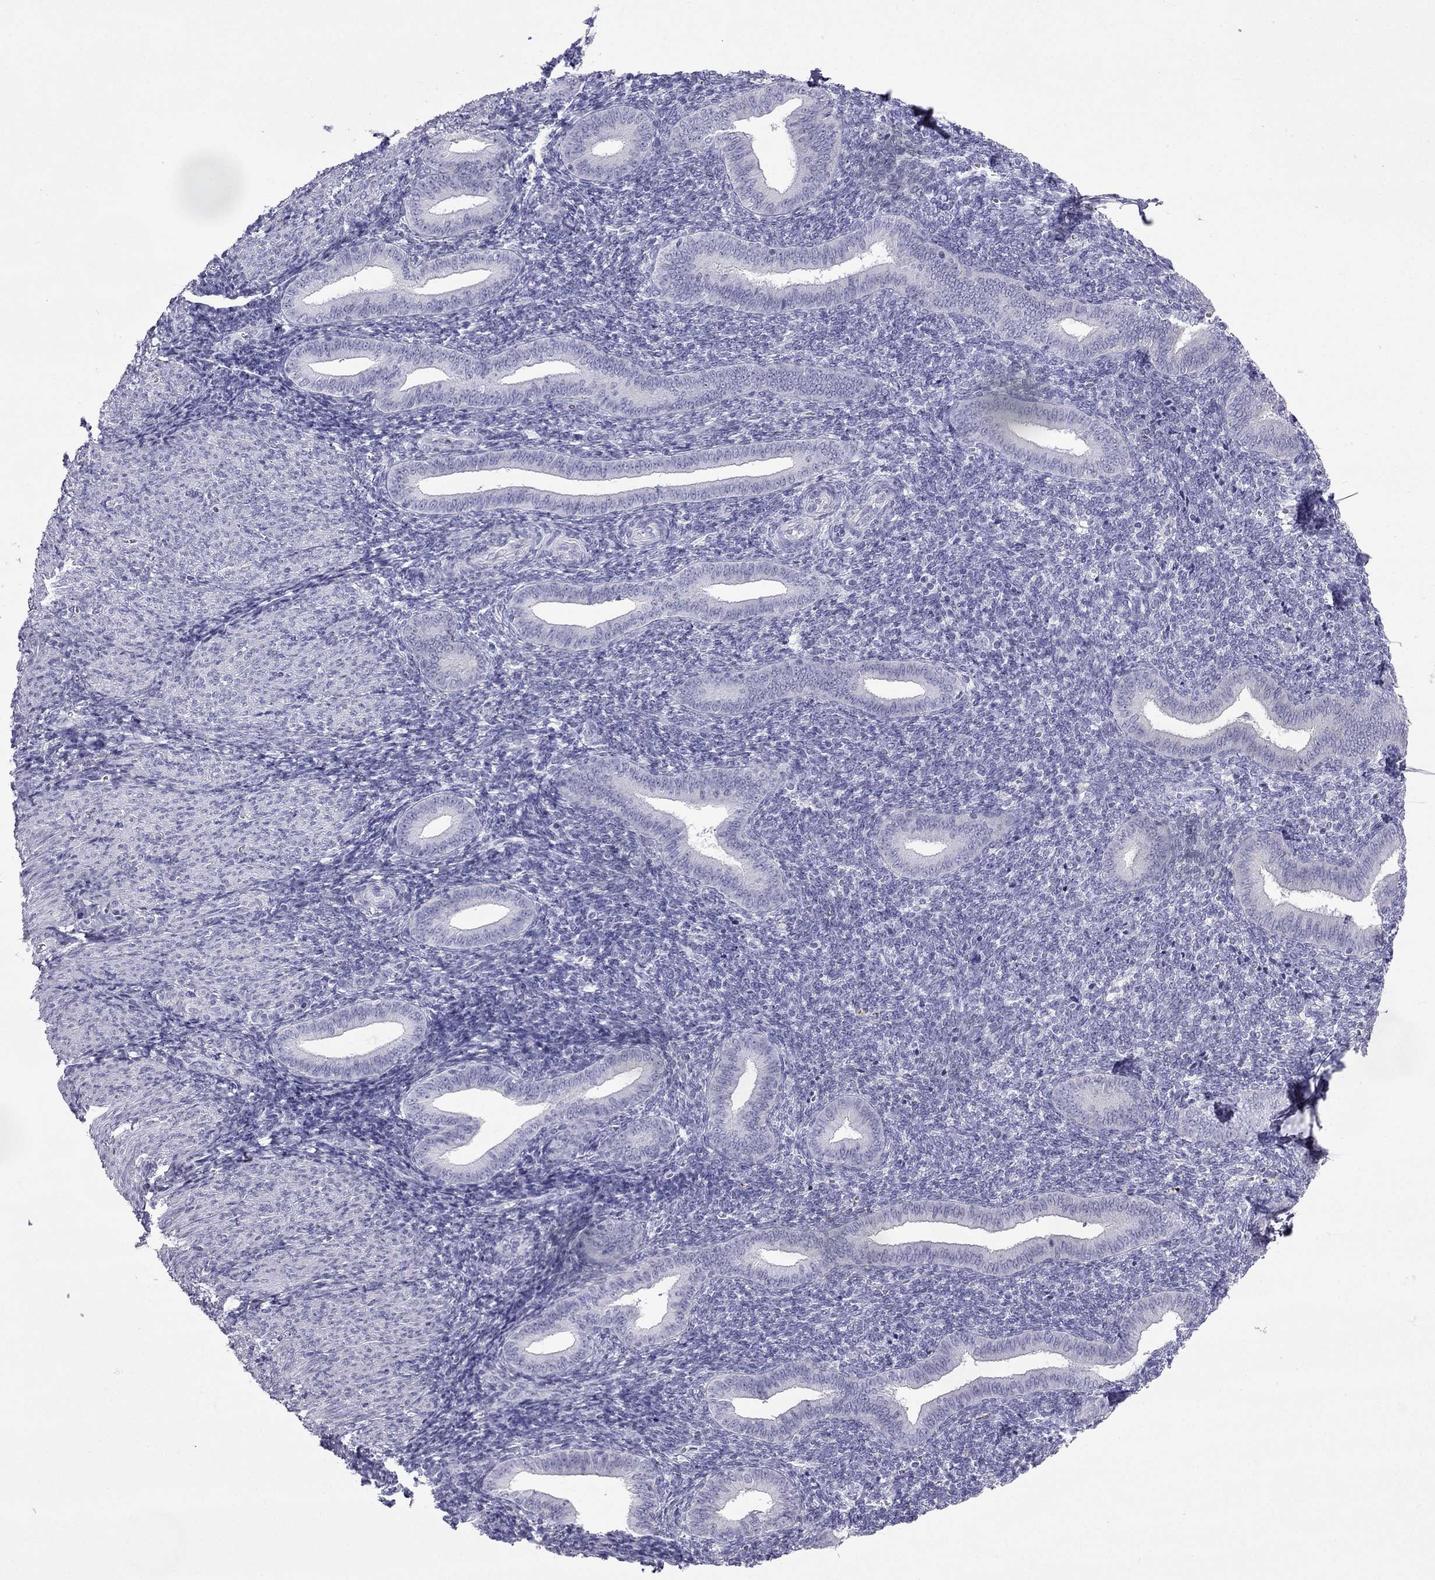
{"staining": {"intensity": "negative", "quantity": "none", "location": "none"}, "tissue": "endometrium", "cell_type": "Cells in endometrial stroma", "image_type": "normal", "snomed": [{"axis": "morphology", "description": "Normal tissue, NOS"}, {"axis": "topography", "description": "Endometrium"}], "caption": "This is a image of IHC staining of normal endometrium, which shows no staining in cells in endometrial stroma. (Brightfield microscopy of DAB (3,3'-diaminobenzidine) IHC at high magnification).", "gene": "GJA8", "patient": {"sex": "female", "age": 25}}